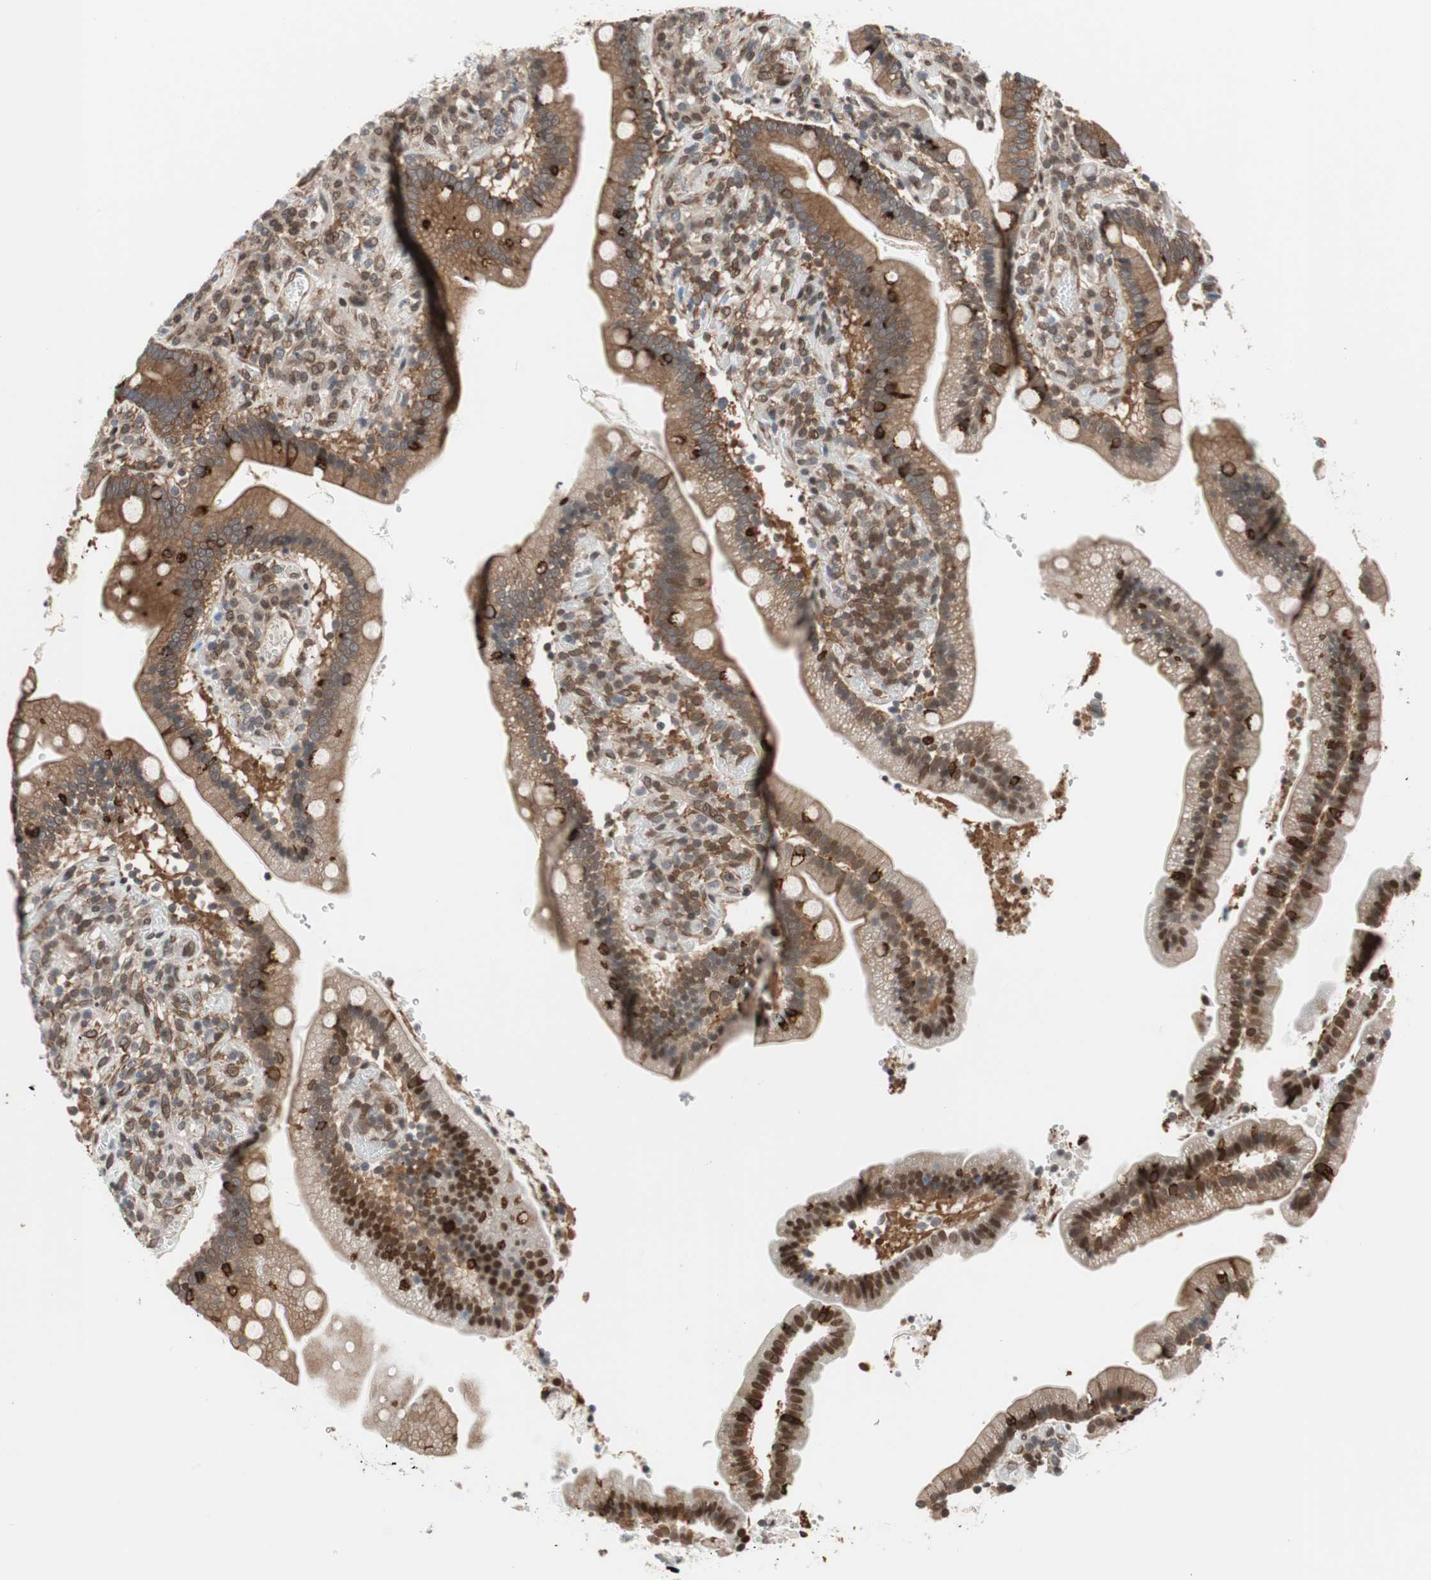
{"staining": {"intensity": "strong", "quantity": ">75%", "location": "cytoplasmic/membranous,nuclear"}, "tissue": "duodenum", "cell_type": "Glandular cells", "image_type": "normal", "snomed": [{"axis": "morphology", "description": "Normal tissue, NOS"}, {"axis": "topography", "description": "Duodenum"}], "caption": "Normal duodenum reveals strong cytoplasmic/membranous,nuclear positivity in about >75% of glandular cells, visualized by immunohistochemistry. (Brightfield microscopy of DAB IHC at high magnification).", "gene": "ZNF512B", "patient": {"sex": "male", "age": 66}}